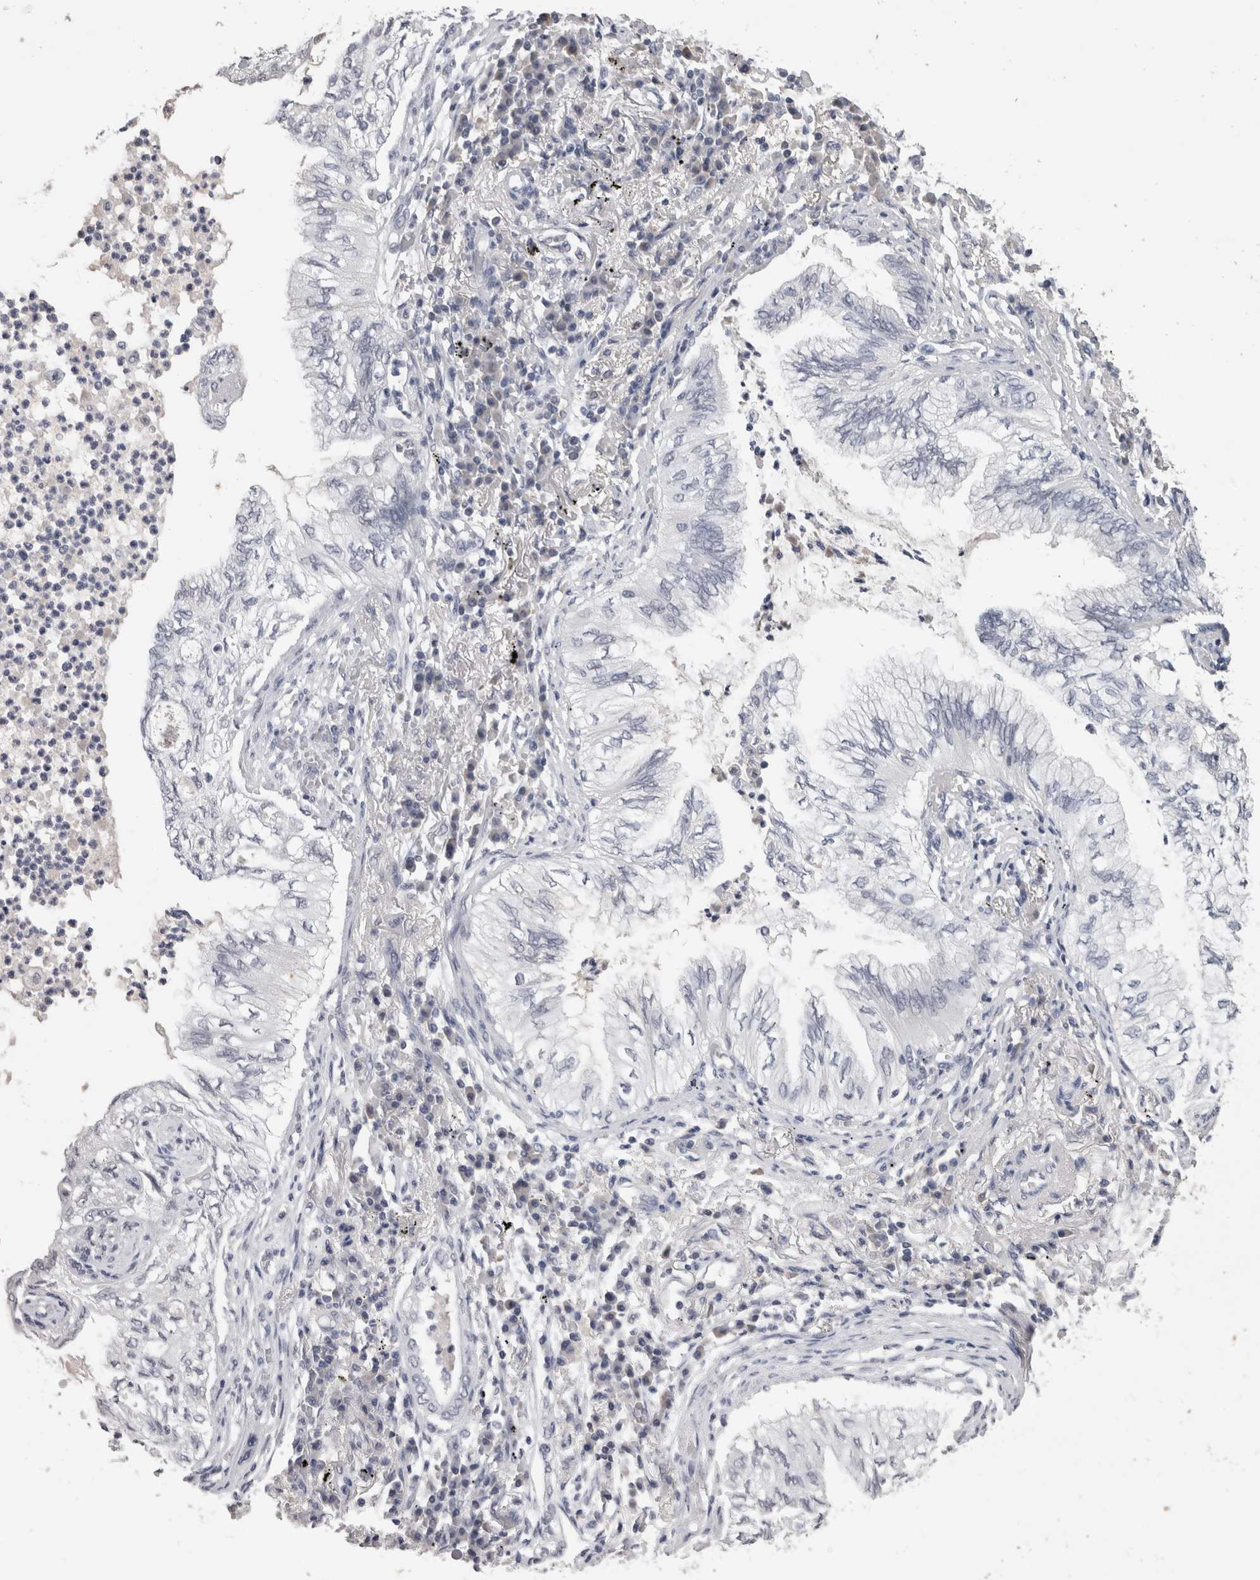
{"staining": {"intensity": "negative", "quantity": "none", "location": "none"}, "tissue": "lung cancer", "cell_type": "Tumor cells", "image_type": "cancer", "snomed": [{"axis": "morphology", "description": "Normal tissue, NOS"}, {"axis": "morphology", "description": "Adenocarcinoma, NOS"}, {"axis": "topography", "description": "Bronchus"}, {"axis": "topography", "description": "Lung"}], "caption": "Lung cancer was stained to show a protein in brown. There is no significant expression in tumor cells.", "gene": "DDX17", "patient": {"sex": "female", "age": 70}}